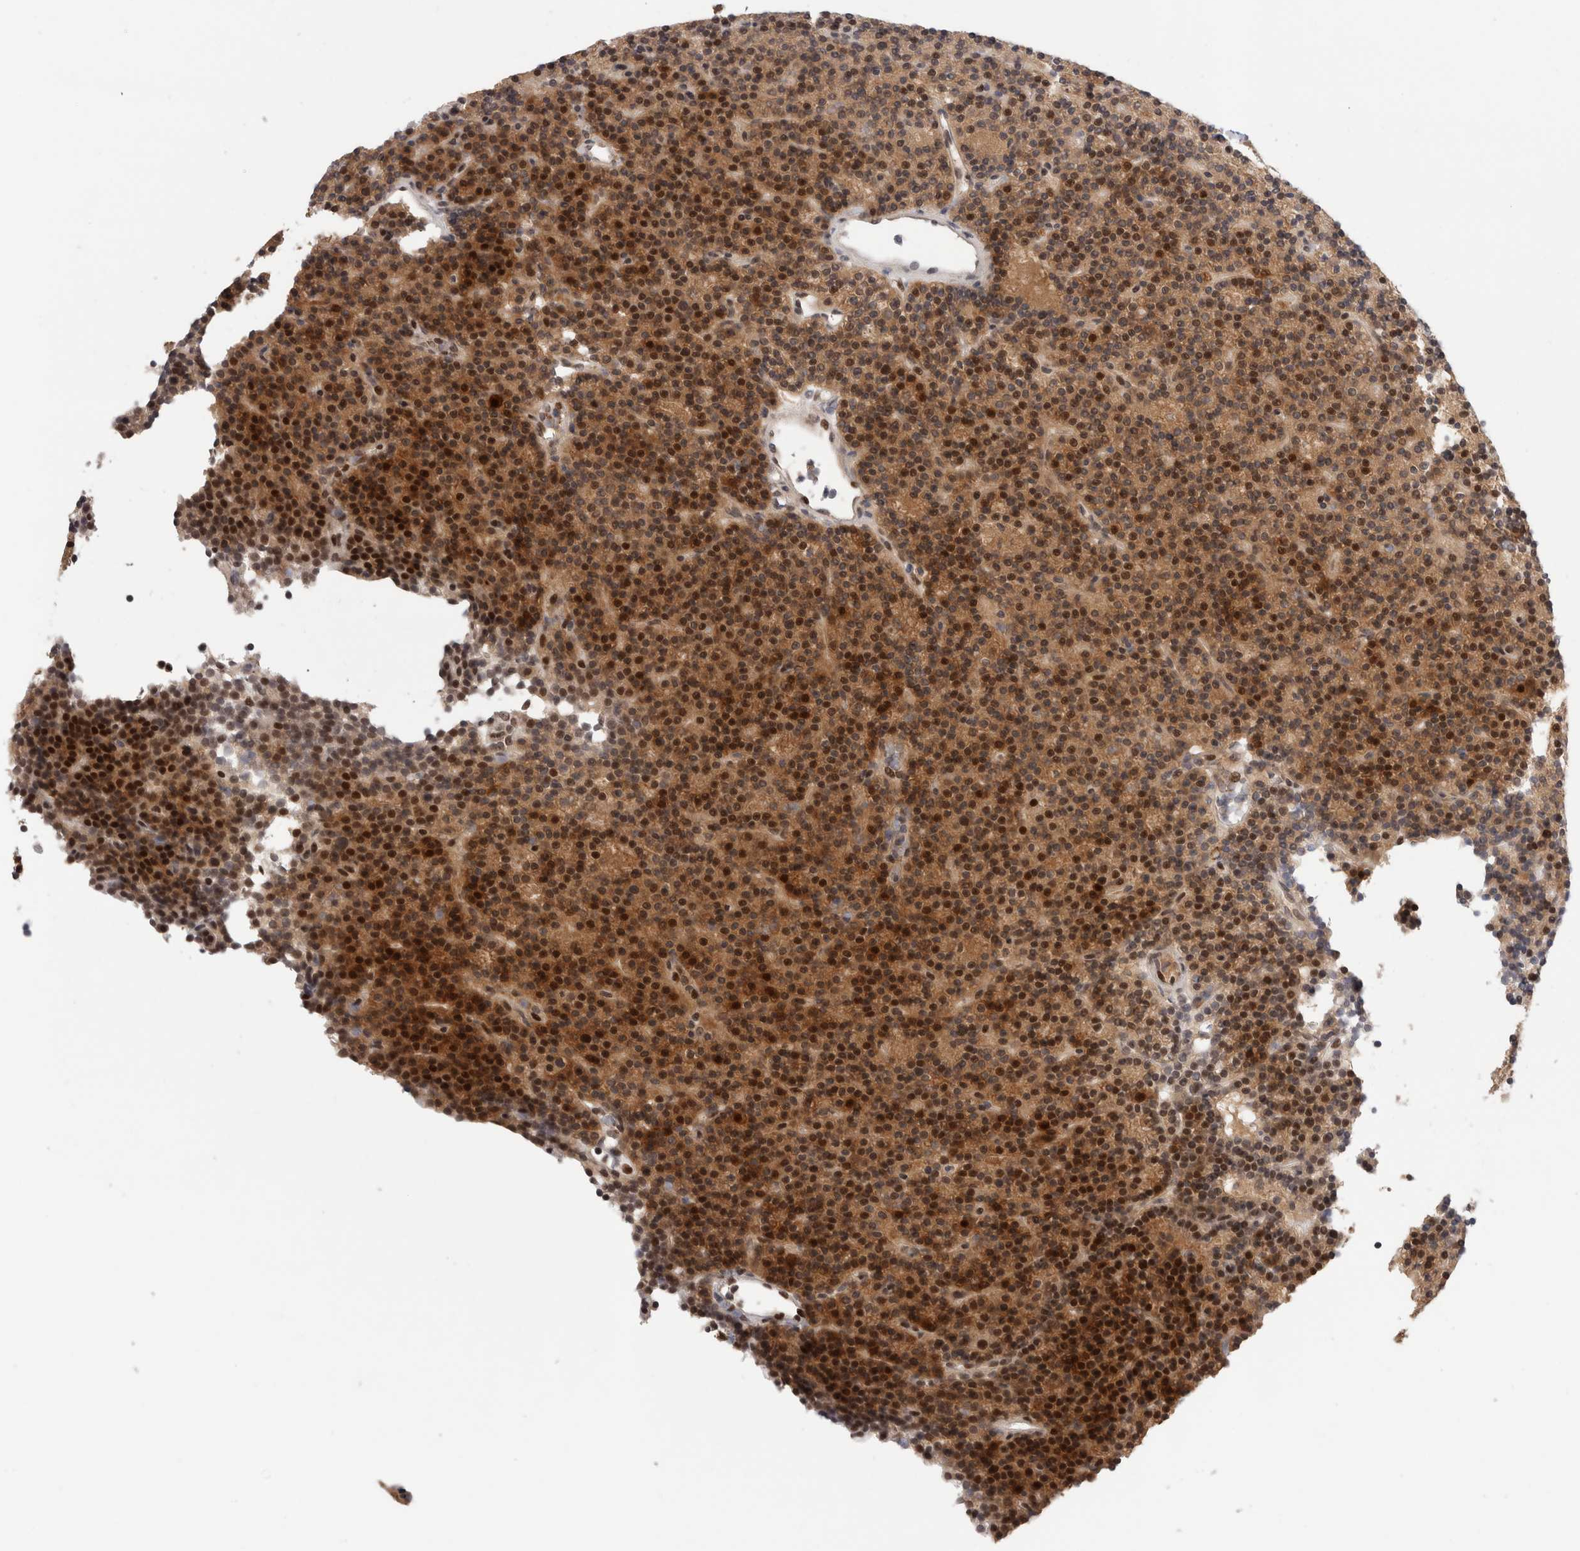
{"staining": {"intensity": "strong", "quantity": ">75%", "location": "cytoplasmic/membranous,nuclear"}, "tissue": "parathyroid gland", "cell_type": "Glandular cells", "image_type": "normal", "snomed": [{"axis": "morphology", "description": "Normal tissue, NOS"}, {"axis": "topography", "description": "Parathyroid gland"}], "caption": "This image displays immunohistochemistry (IHC) staining of benign human parathyroid gland, with high strong cytoplasmic/membranous,nuclear positivity in about >75% of glandular cells.", "gene": "ZNF521", "patient": {"sex": "male", "age": 75}}